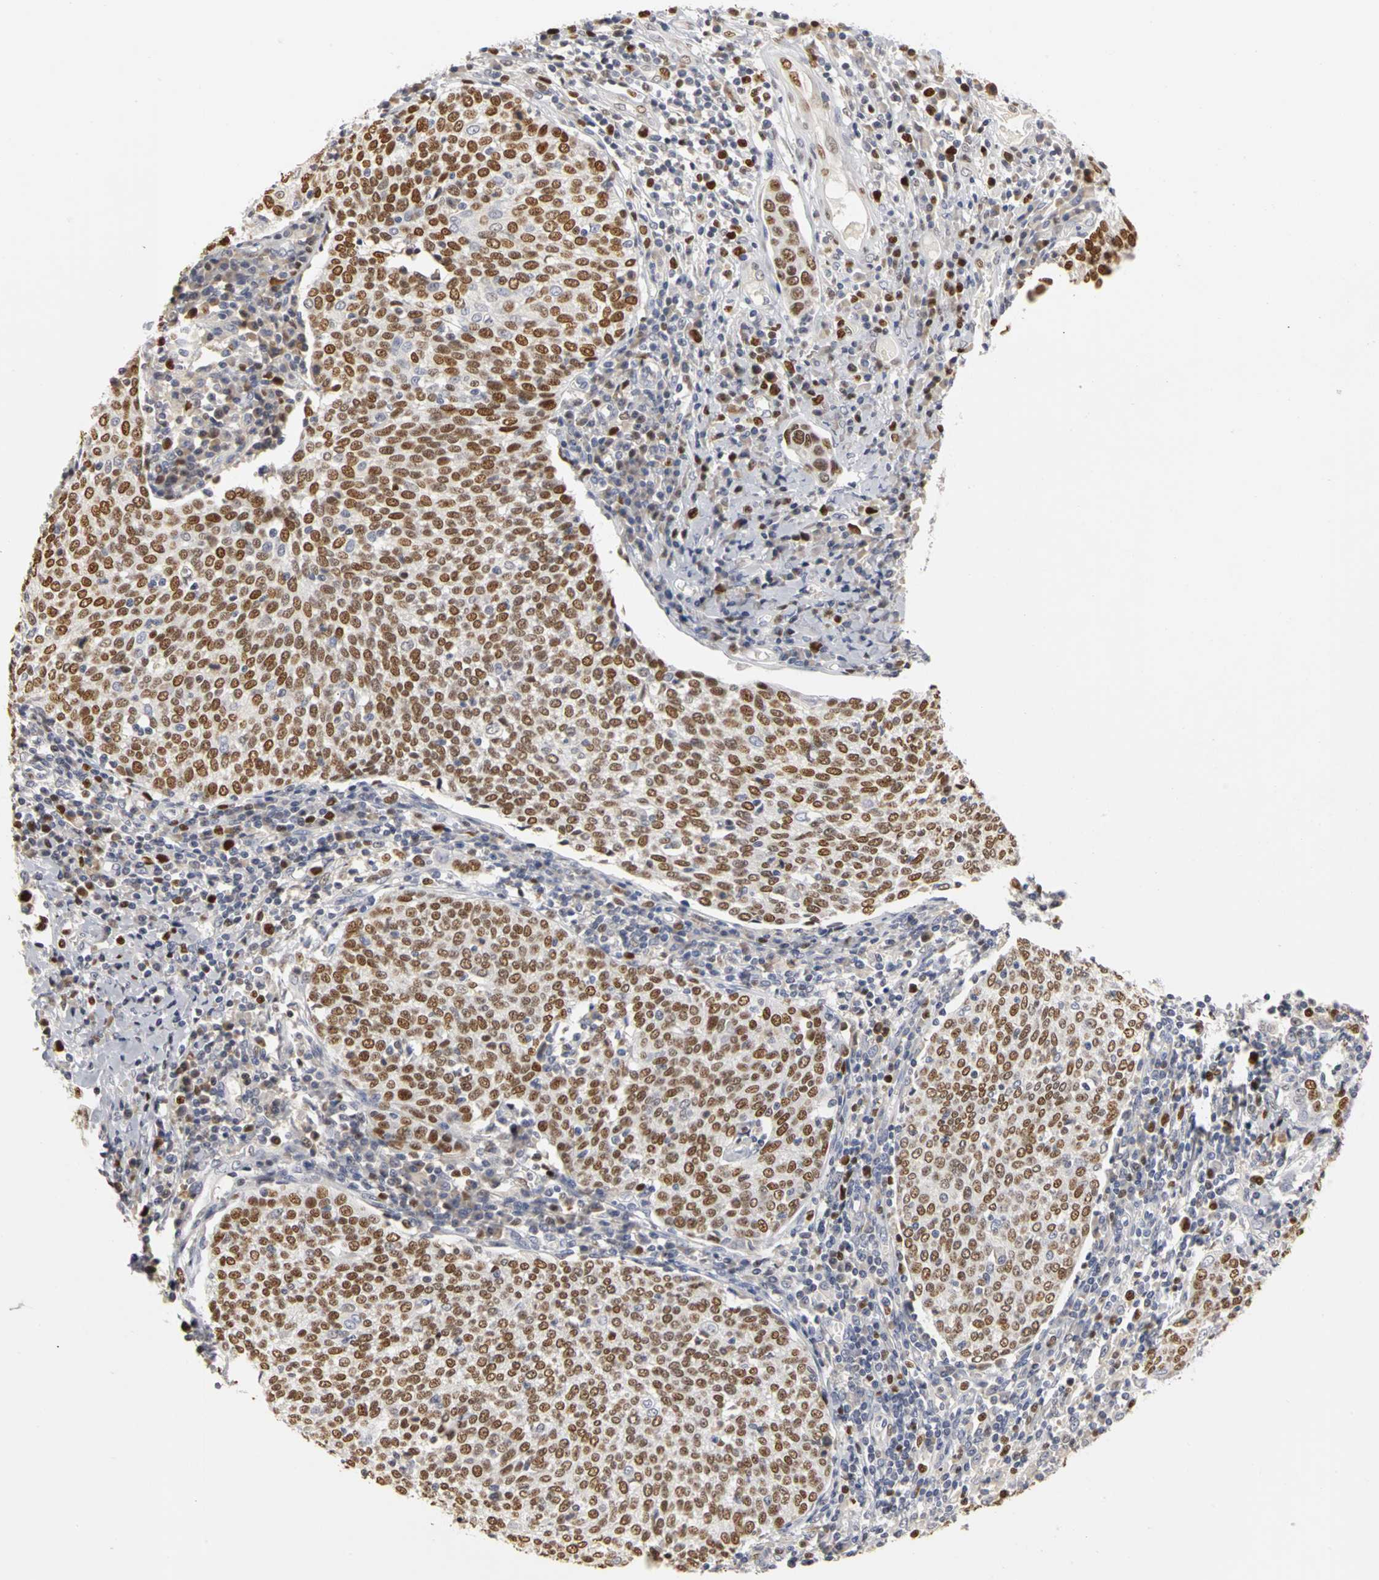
{"staining": {"intensity": "strong", "quantity": "25%-75%", "location": "nuclear"}, "tissue": "cervical cancer", "cell_type": "Tumor cells", "image_type": "cancer", "snomed": [{"axis": "morphology", "description": "Squamous cell carcinoma, NOS"}, {"axis": "topography", "description": "Cervix"}], "caption": "This image displays IHC staining of human squamous cell carcinoma (cervical), with high strong nuclear expression in about 25%-75% of tumor cells.", "gene": "MCM6", "patient": {"sex": "female", "age": 40}}